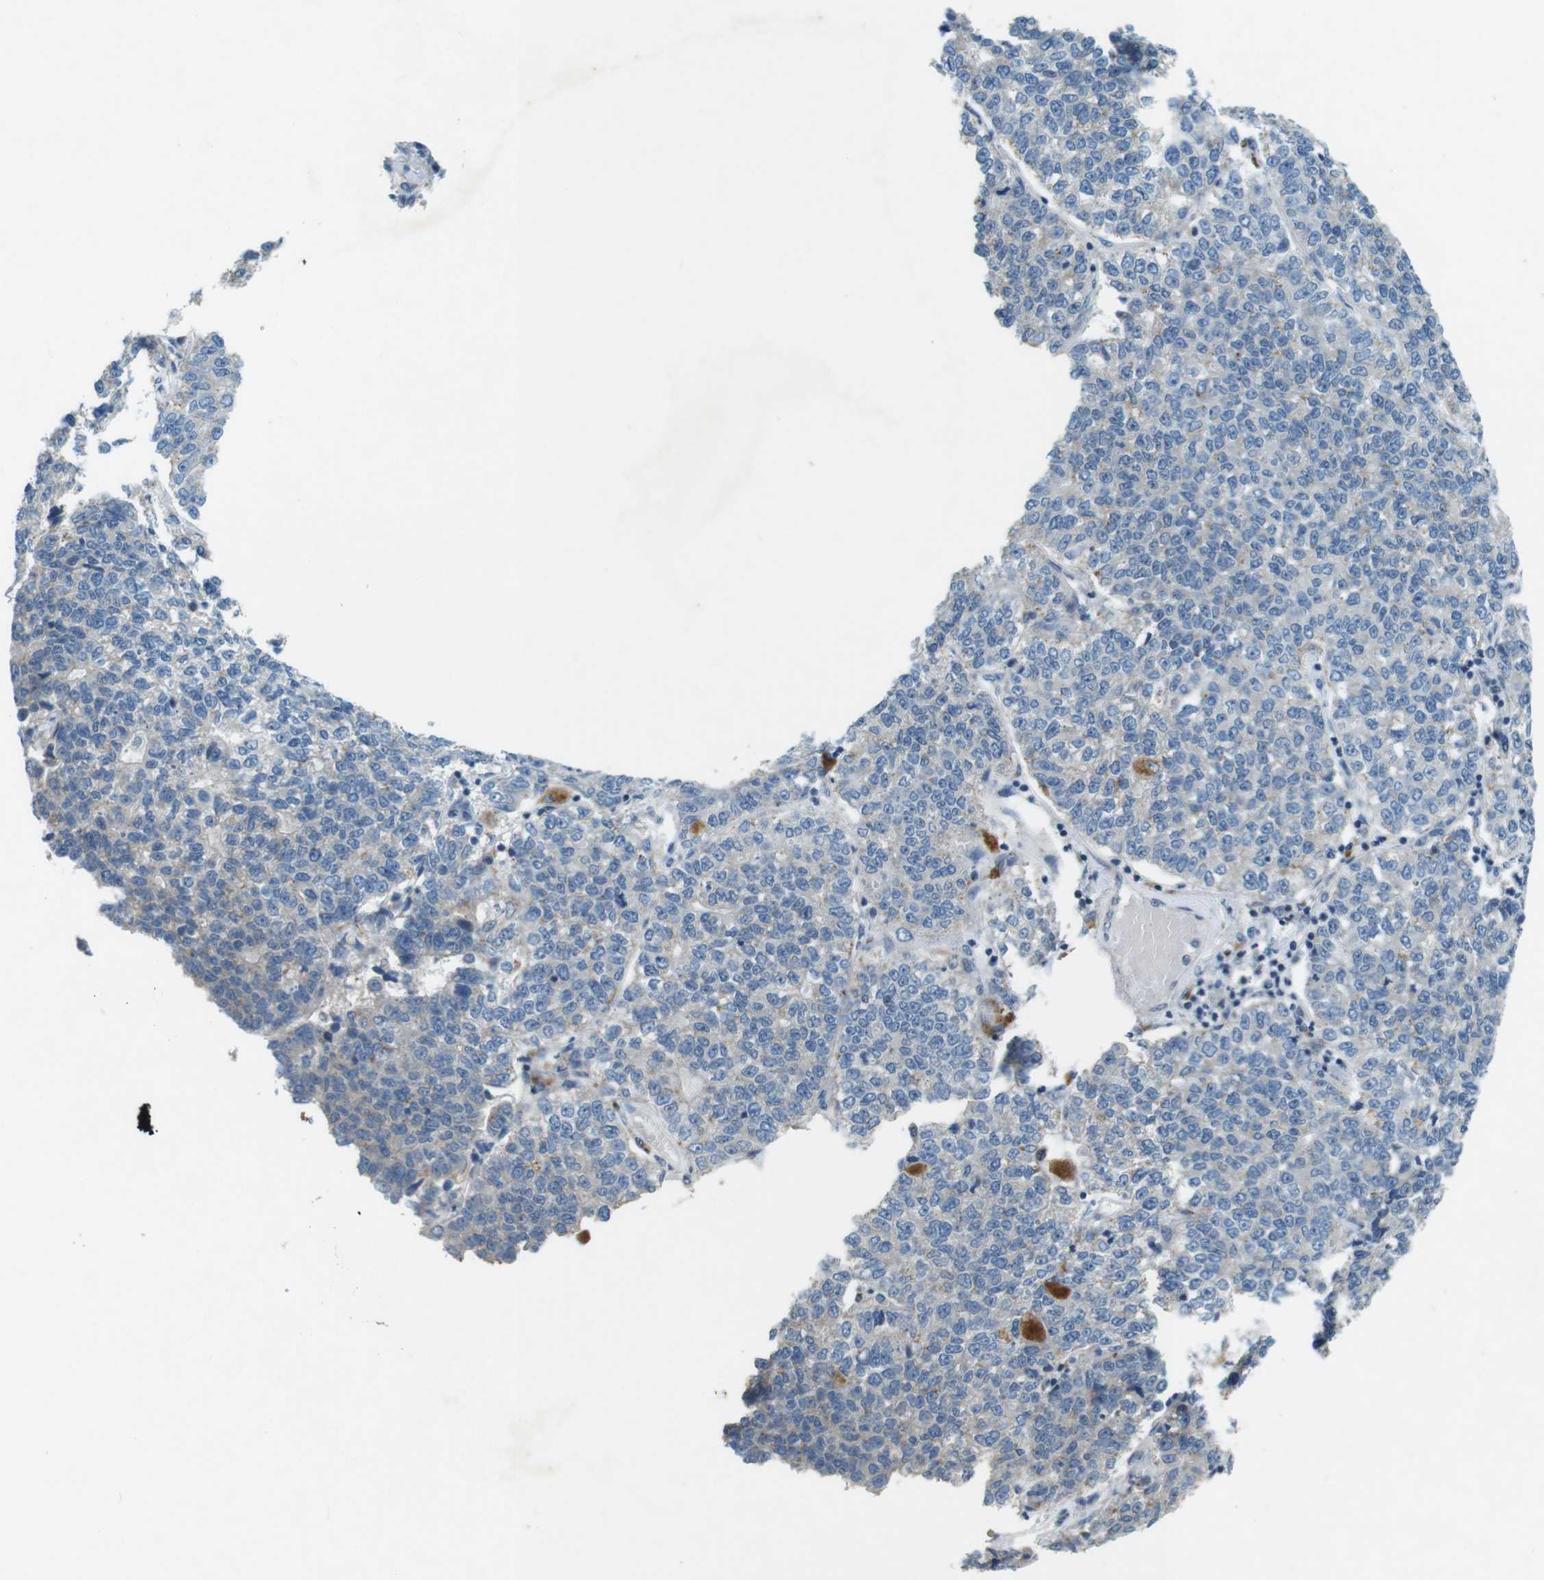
{"staining": {"intensity": "negative", "quantity": "none", "location": "none"}, "tissue": "lung cancer", "cell_type": "Tumor cells", "image_type": "cancer", "snomed": [{"axis": "morphology", "description": "Adenocarcinoma, NOS"}, {"axis": "topography", "description": "Lung"}], "caption": "Lung adenocarcinoma was stained to show a protein in brown. There is no significant expression in tumor cells.", "gene": "TYW1", "patient": {"sex": "male", "age": 49}}